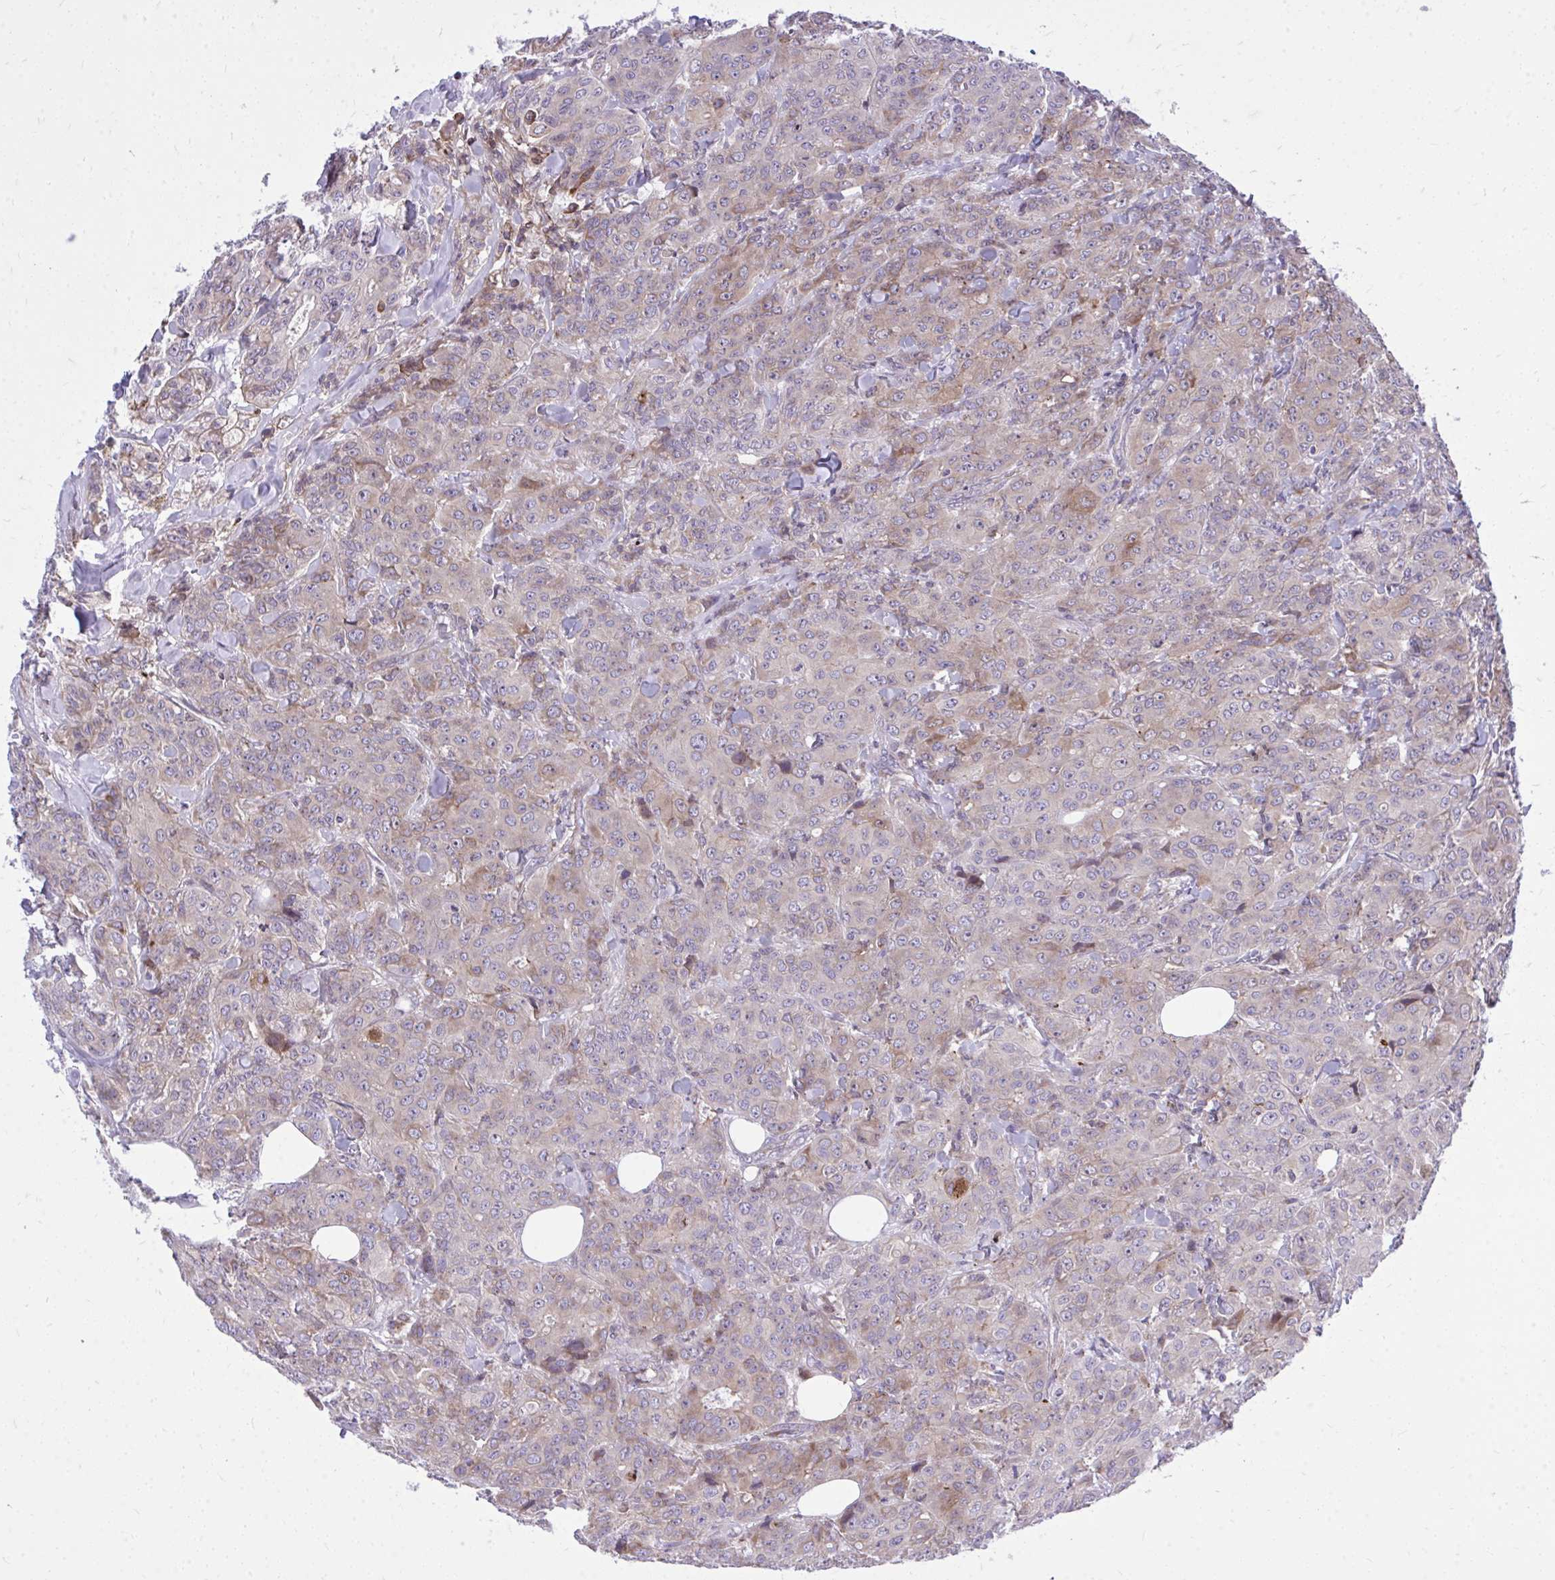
{"staining": {"intensity": "weak", "quantity": "25%-75%", "location": "cytoplasmic/membranous"}, "tissue": "breast cancer", "cell_type": "Tumor cells", "image_type": "cancer", "snomed": [{"axis": "morphology", "description": "Normal tissue, NOS"}, {"axis": "morphology", "description": "Duct carcinoma"}, {"axis": "topography", "description": "Breast"}], "caption": "DAB (3,3'-diaminobenzidine) immunohistochemical staining of human intraductal carcinoma (breast) reveals weak cytoplasmic/membranous protein positivity in approximately 25%-75% of tumor cells. (Stains: DAB (3,3'-diaminobenzidine) in brown, nuclei in blue, Microscopy: brightfield microscopy at high magnification).", "gene": "METTL9", "patient": {"sex": "female", "age": 43}}